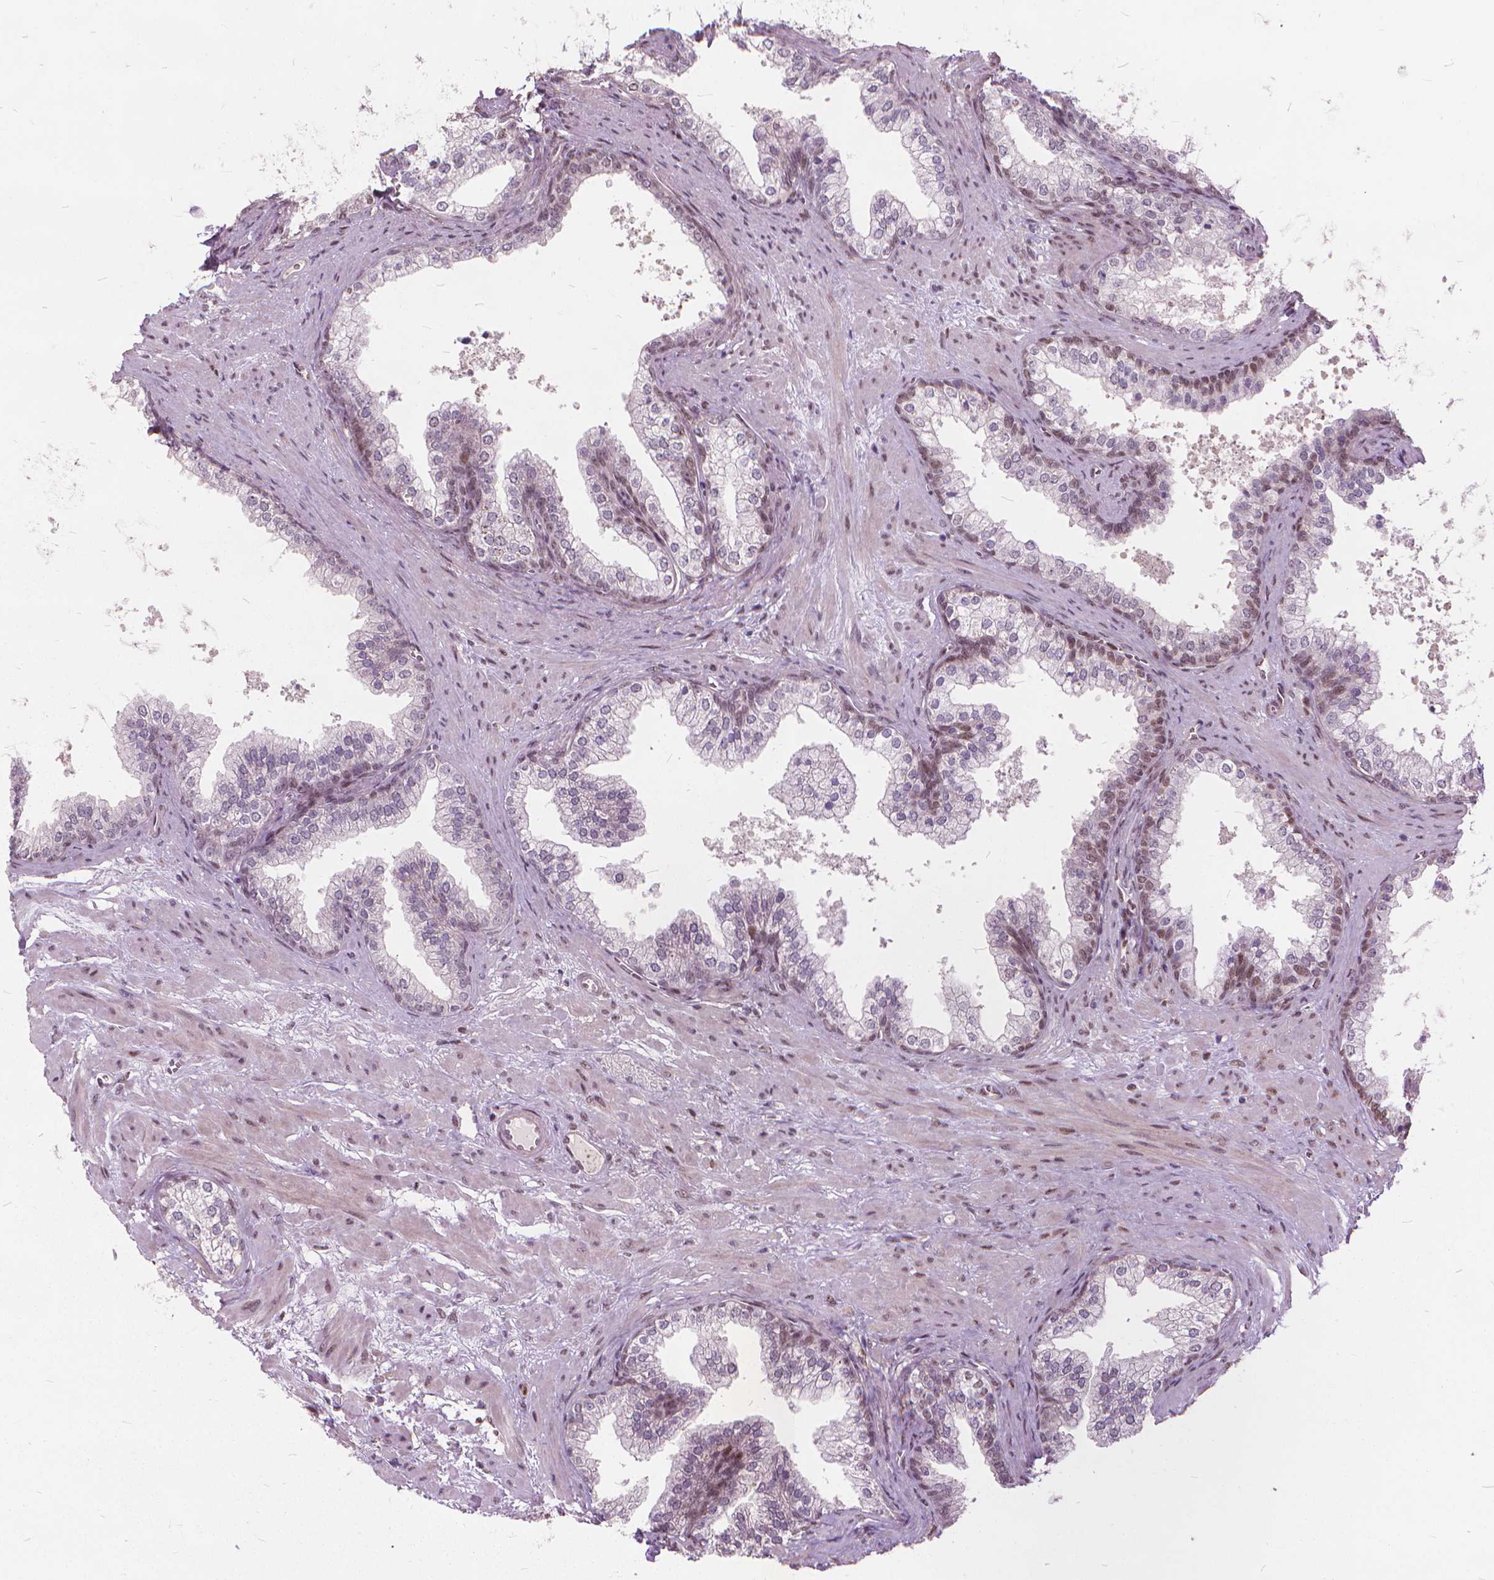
{"staining": {"intensity": "moderate", "quantity": "<25%", "location": "nuclear"}, "tissue": "prostate", "cell_type": "Glandular cells", "image_type": "normal", "snomed": [{"axis": "morphology", "description": "Normal tissue, NOS"}, {"axis": "topography", "description": "Prostate"}], "caption": "The histopathology image displays a brown stain indicating the presence of a protein in the nuclear of glandular cells in prostate.", "gene": "STAT5B", "patient": {"sex": "male", "age": 79}}